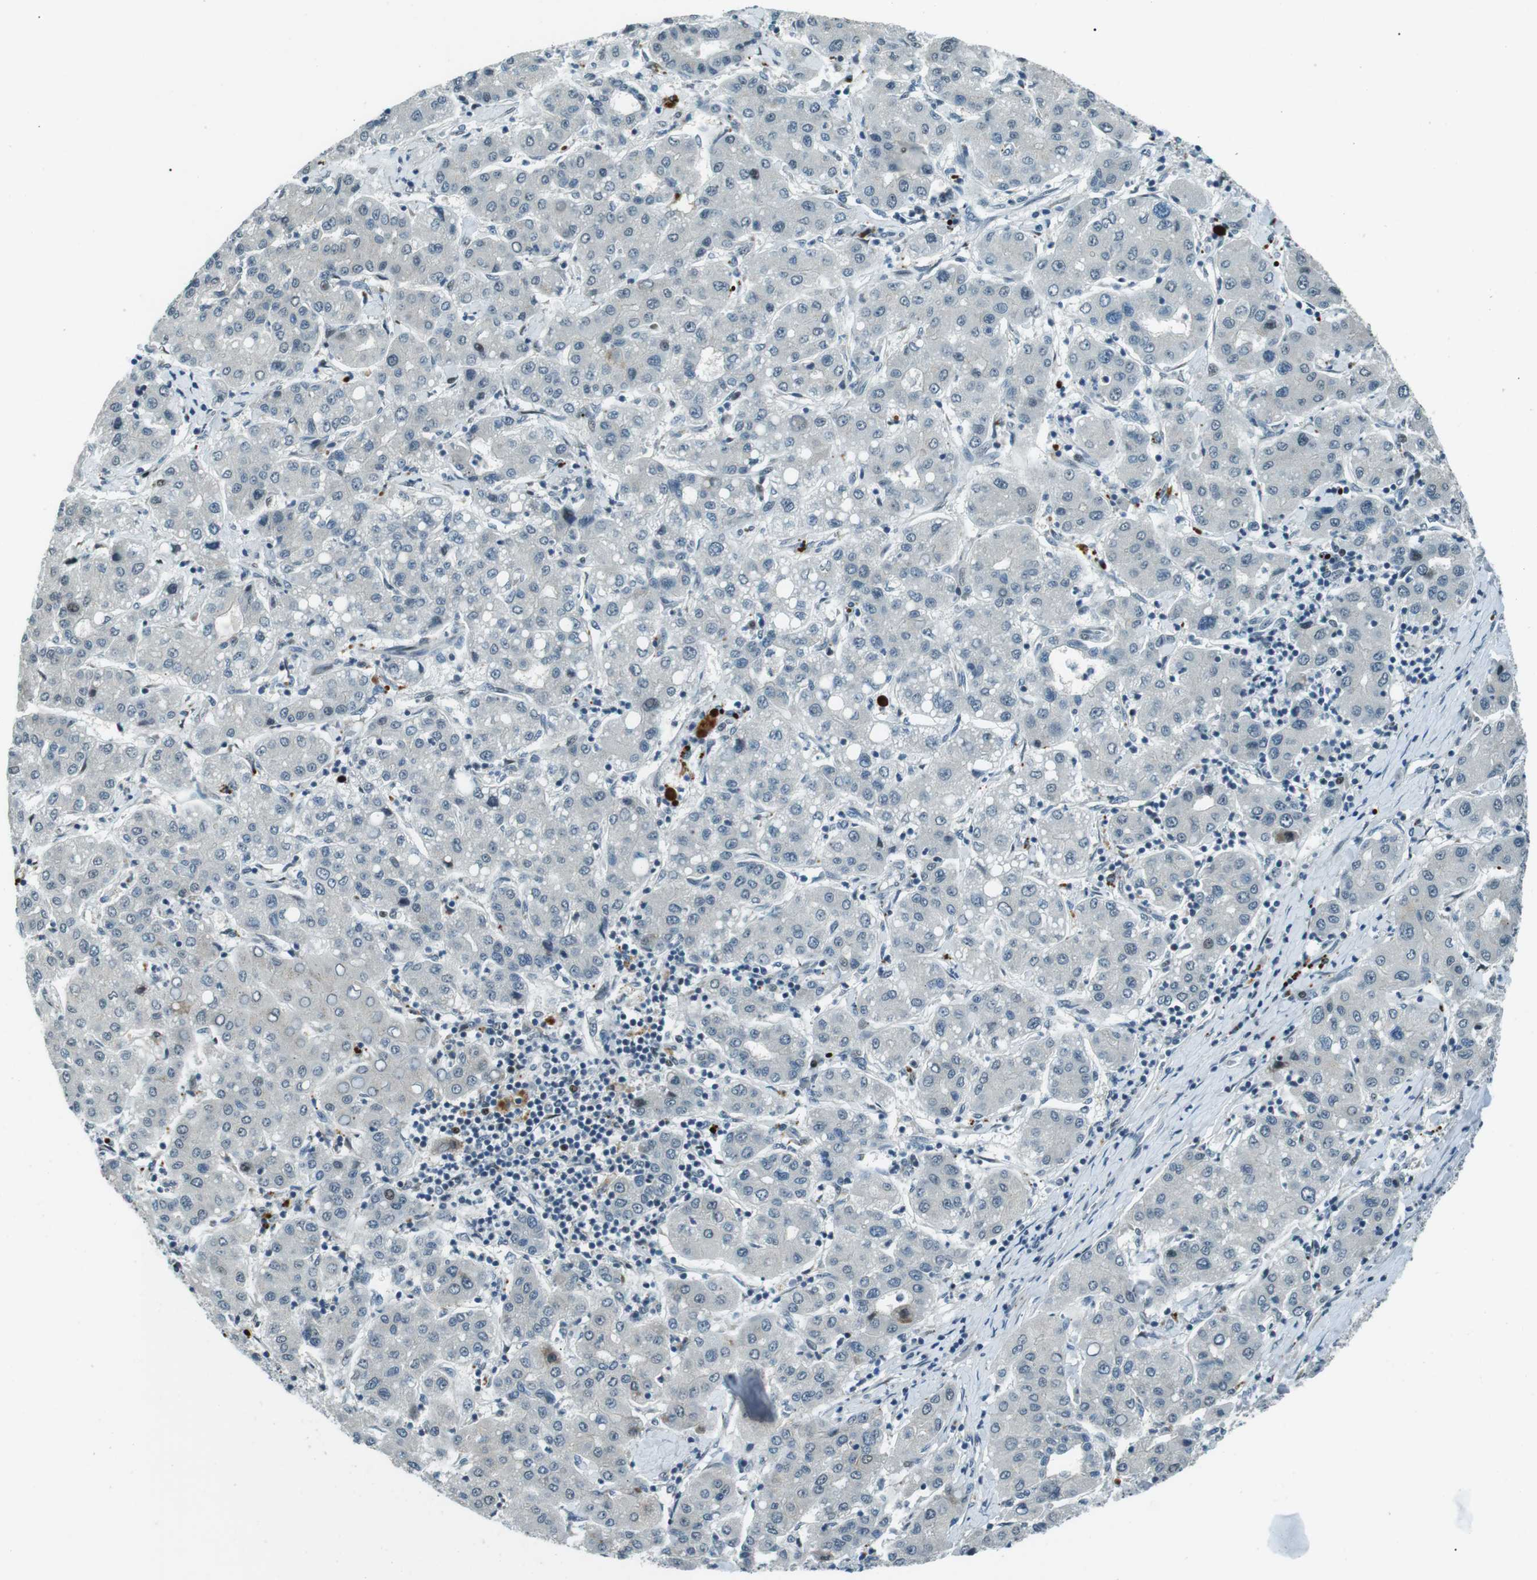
{"staining": {"intensity": "negative", "quantity": "none", "location": "none"}, "tissue": "liver cancer", "cell_type": "Tumor cells", "image_type": "cancer", "snomed": [{"axis": "morphology", "description": "Carcinoma, Hepatocellular, NOS"}, {"axis": "topography", "description": "Liver"}], "caption": "Immunohistochemistry (IHC) of liver cancer shows no expression in tumor cells.", "gene": "PJA1", "patient": {"sex": "male", "age": 65}}